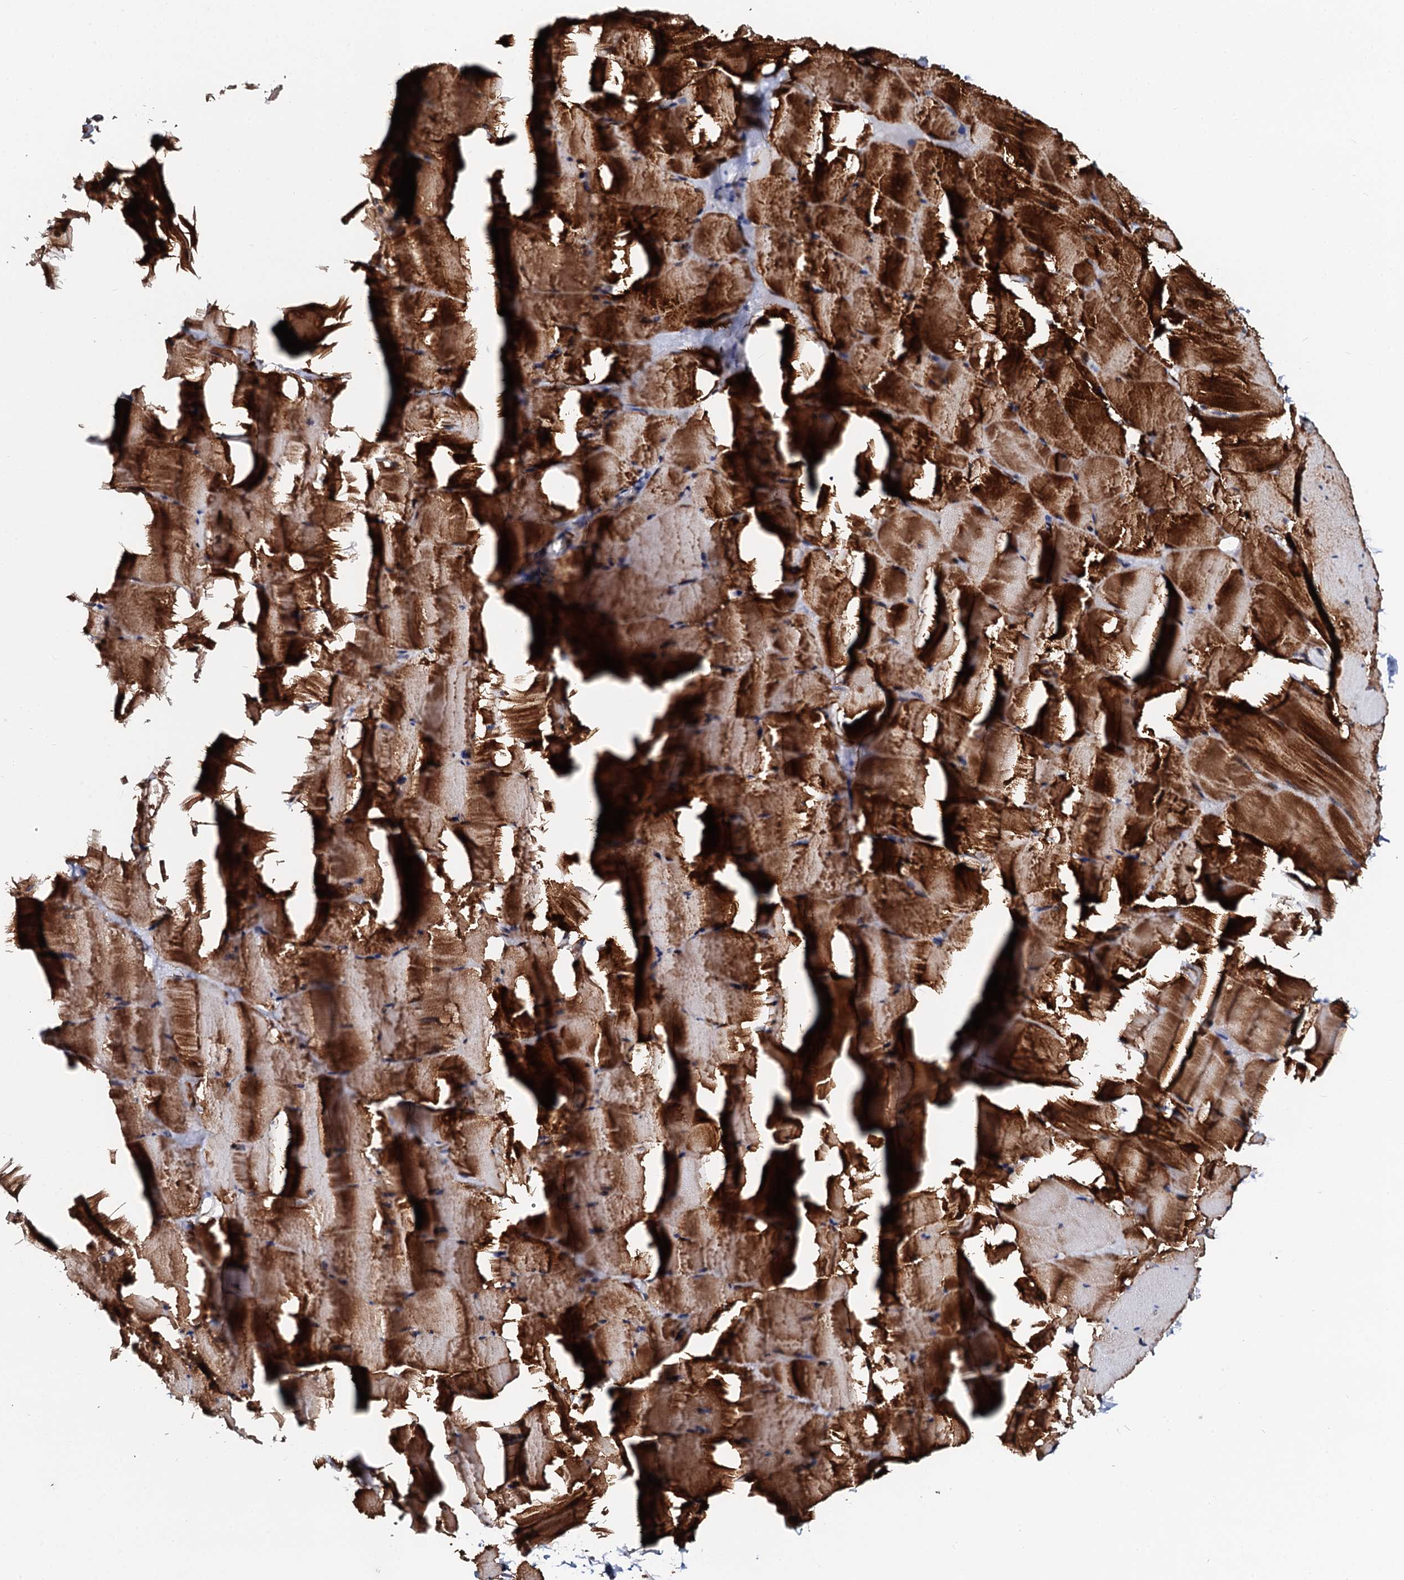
{"staining": {"intensity": "strong", "quantity": ">75%", "location": "cytoplasmic/membranous"}, "tissue": "skeletal muscle", "cell_type": "Myocytes", "image_type": "normal", "snomed": [{"axis": "morphology", "description": "Normal tissue, NOS"}, {"axis": "topography", "description": "Skeletal muscle"}], "caption": "Protein expression analysis of unremarkable human skeletal muscle reveals strong cytoplasmic/membranous positivity in about >75% of myocytes. The protein is stained brown, and the nuclei are stained in blue (DAB IHC with brightfield microscopy, high magnification).", "gene": "UBE3C", "patient": {"sex": "male", "age": 62}}